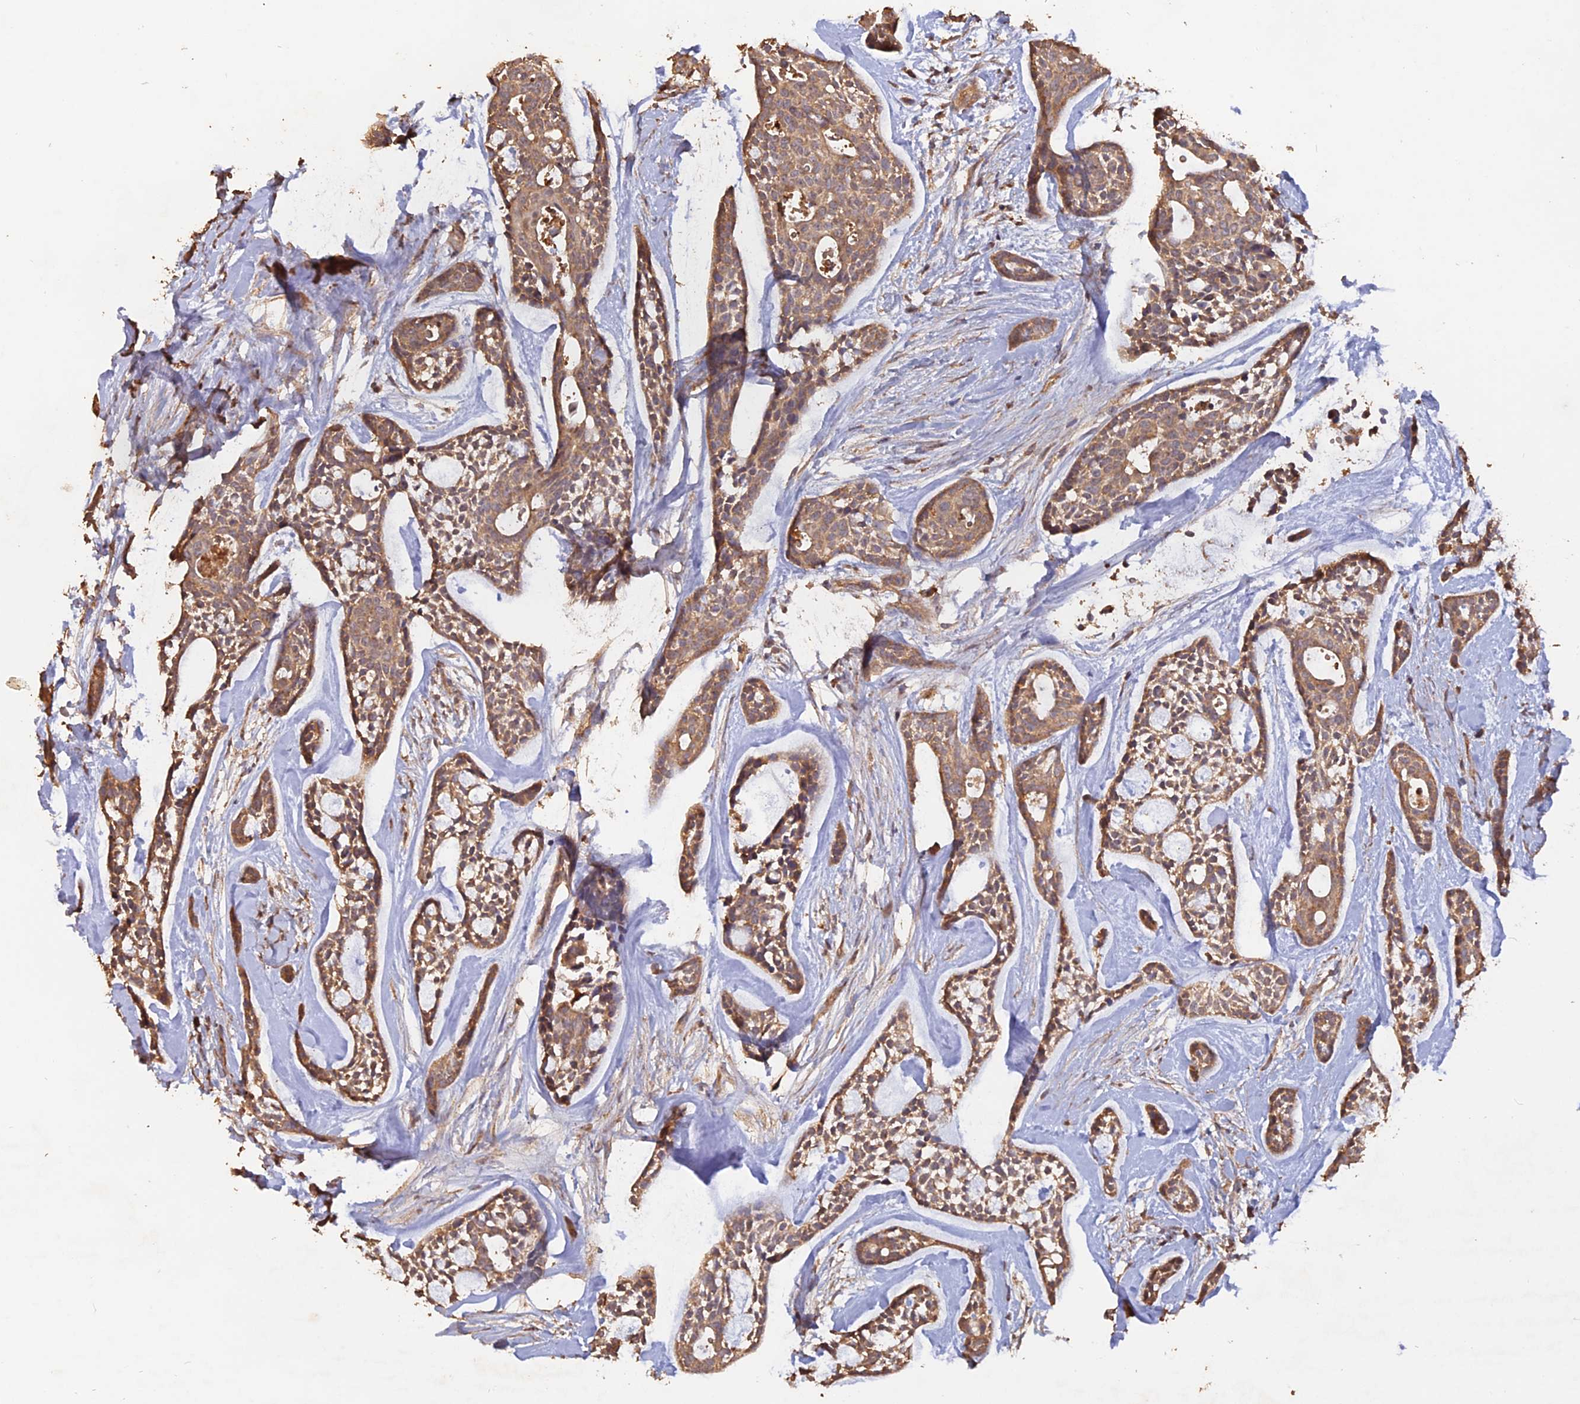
{"staining": {"intensity": "moderate", "quantity": ">75%", "location": "cytoplasmic/membranous"}, "tissue": "head and neck cancer", "cell_type": "Tumor cells", "image_type": "cancer", "snomed": [{"axis": "morphology", "description": "Adenocarcinoma, NOS"}, {"axis": "topography", "description": "Subcutis"}, {"axis": "topography", "description": "Head-Neck"}], "caption": "A micrograph of human adenocarcinoma (head and neck) stained for a protein reveals moderate cytoplasmic/membranous brown staining in tumor cells.", "gene": "LAYN", "patient": {"sex": "female", "age": 73}}